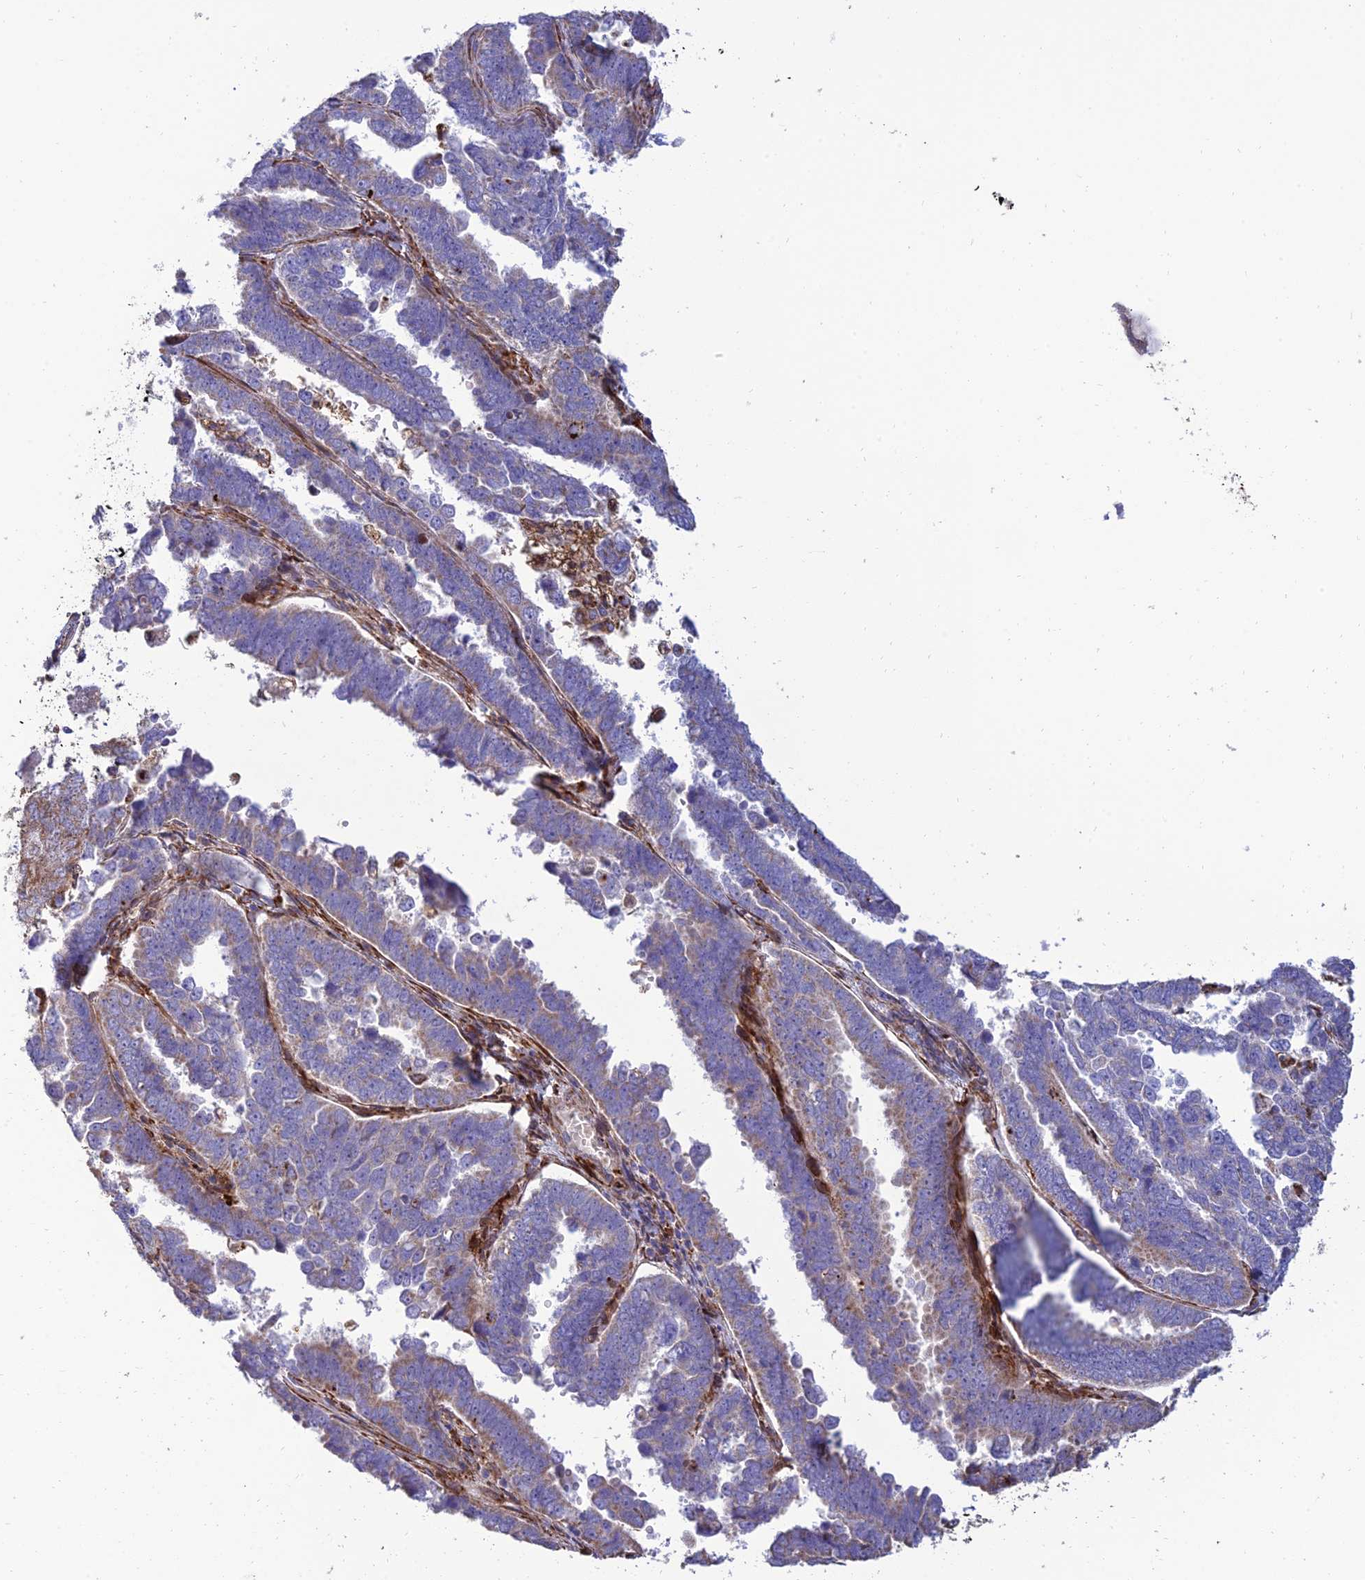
{"staining": {"intensity": "weak", "quantity": "<25%", "location": "cytoplasmic/membranous"}, "tissue": "endometrial cancer", "cell_type": "Tumor cells", "image_type": "cancer", "snomed": [{"axis": "morphology", "description": "Adenocarcinoma, NOS"}, {"axis": "topography", "description": "Endometrium"}], "caption": "A high-resolution image shows immunohistochemistry staining of endometrial adenocarcinoma, which exhibits no significant expression in tumor cells.", "gene": "RCN3", "patient": {"sex": "female", "age": 75}}